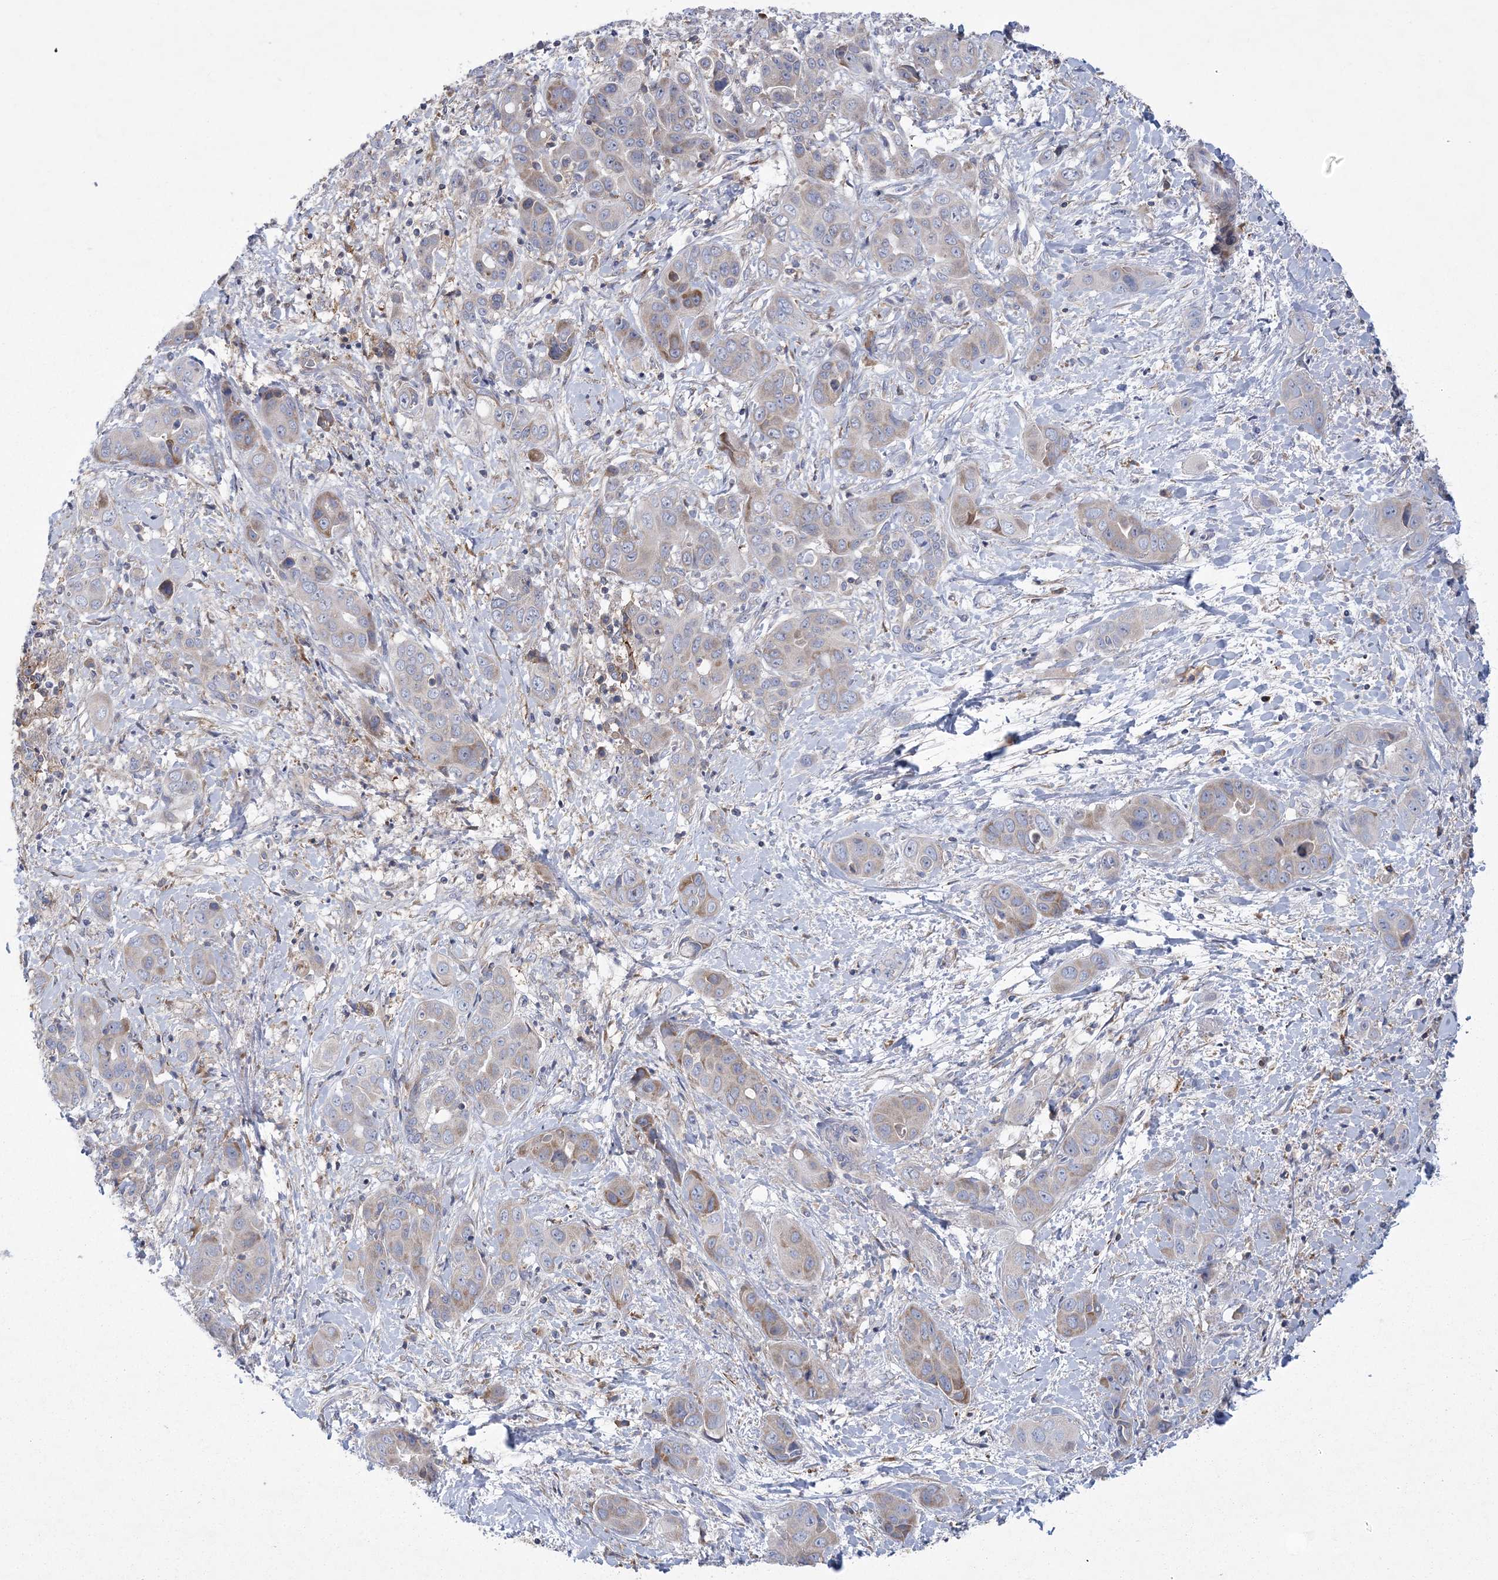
{"staining": {"intensity": "weak", "quantity": "<25%", "location": "cytoplasmic/membranous"}, "tissue": "liver cancer", "cell_type": "Tumor cells", "image_type": "cancer", "snomed": [{"axis": "morphology", "description": "Cholangiocarcinoma"}, {"axis": "topography", "description": "Liver"}], "caption": "The histopathology image exhibits no staining of tumor cells in liver cancer.", "gene": "ARSJ", "patient": {"sex": "female", "age": 52}}